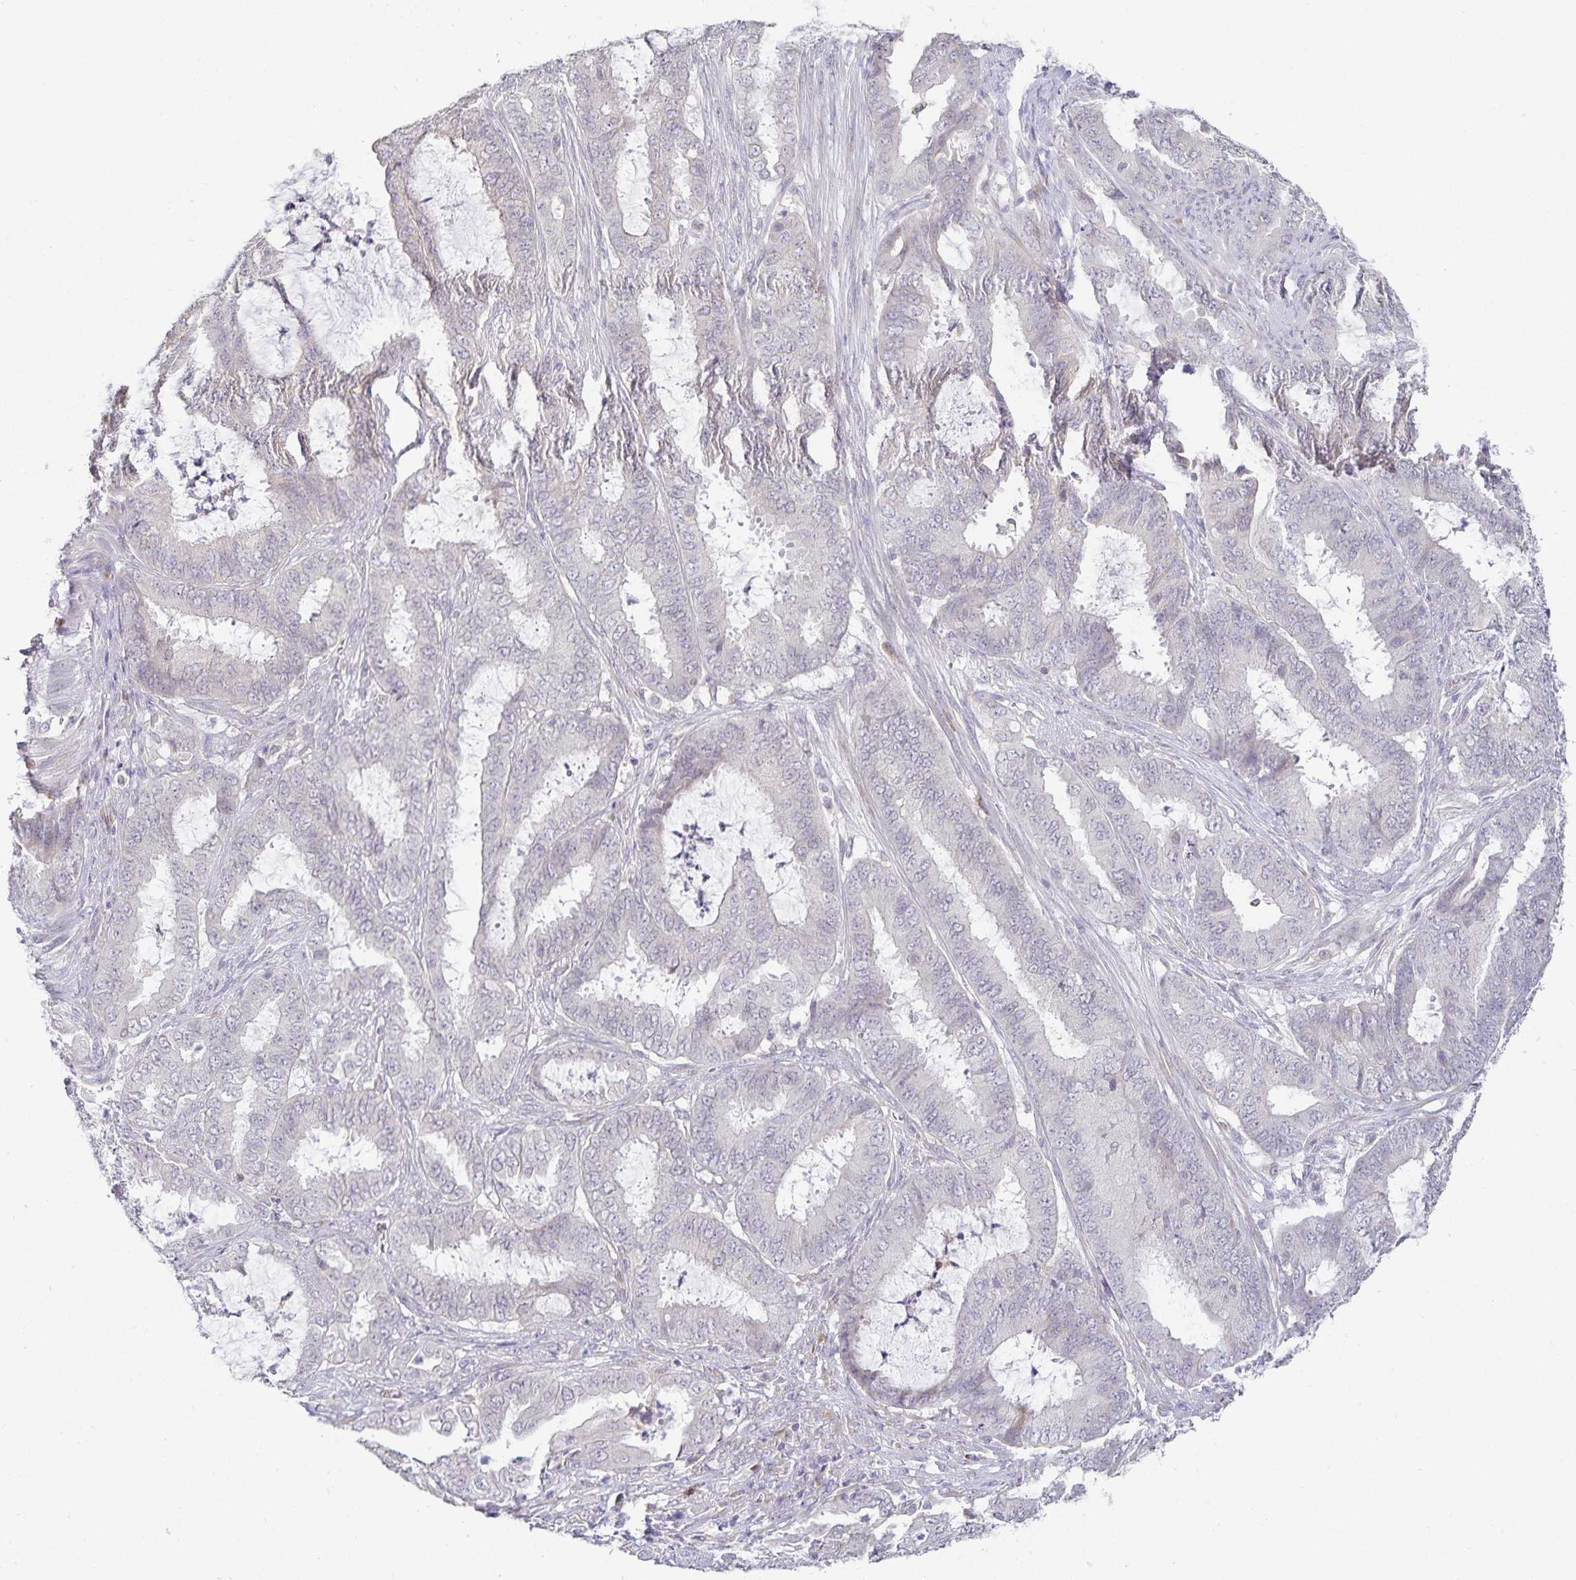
{"staining": {"intensity": "negative", "quantity": "none", "location": "none"}, "tissue": "endometrial cancer", "cell_type": "Tumor cells", "image_type": "cancer", "snomed": [{"axis": "morphology", "description": "Adenocarcinoma, NOS"}, {"axis": "topography", "description": "Endometrium"}], "caption": "Endometrial cancer was stained to show a protein in brown. There is no significant staining in tumor cells. Nuclei are stained in blue.", "gene": "GP2", "patient": {"sex": "female", "age": 51}}